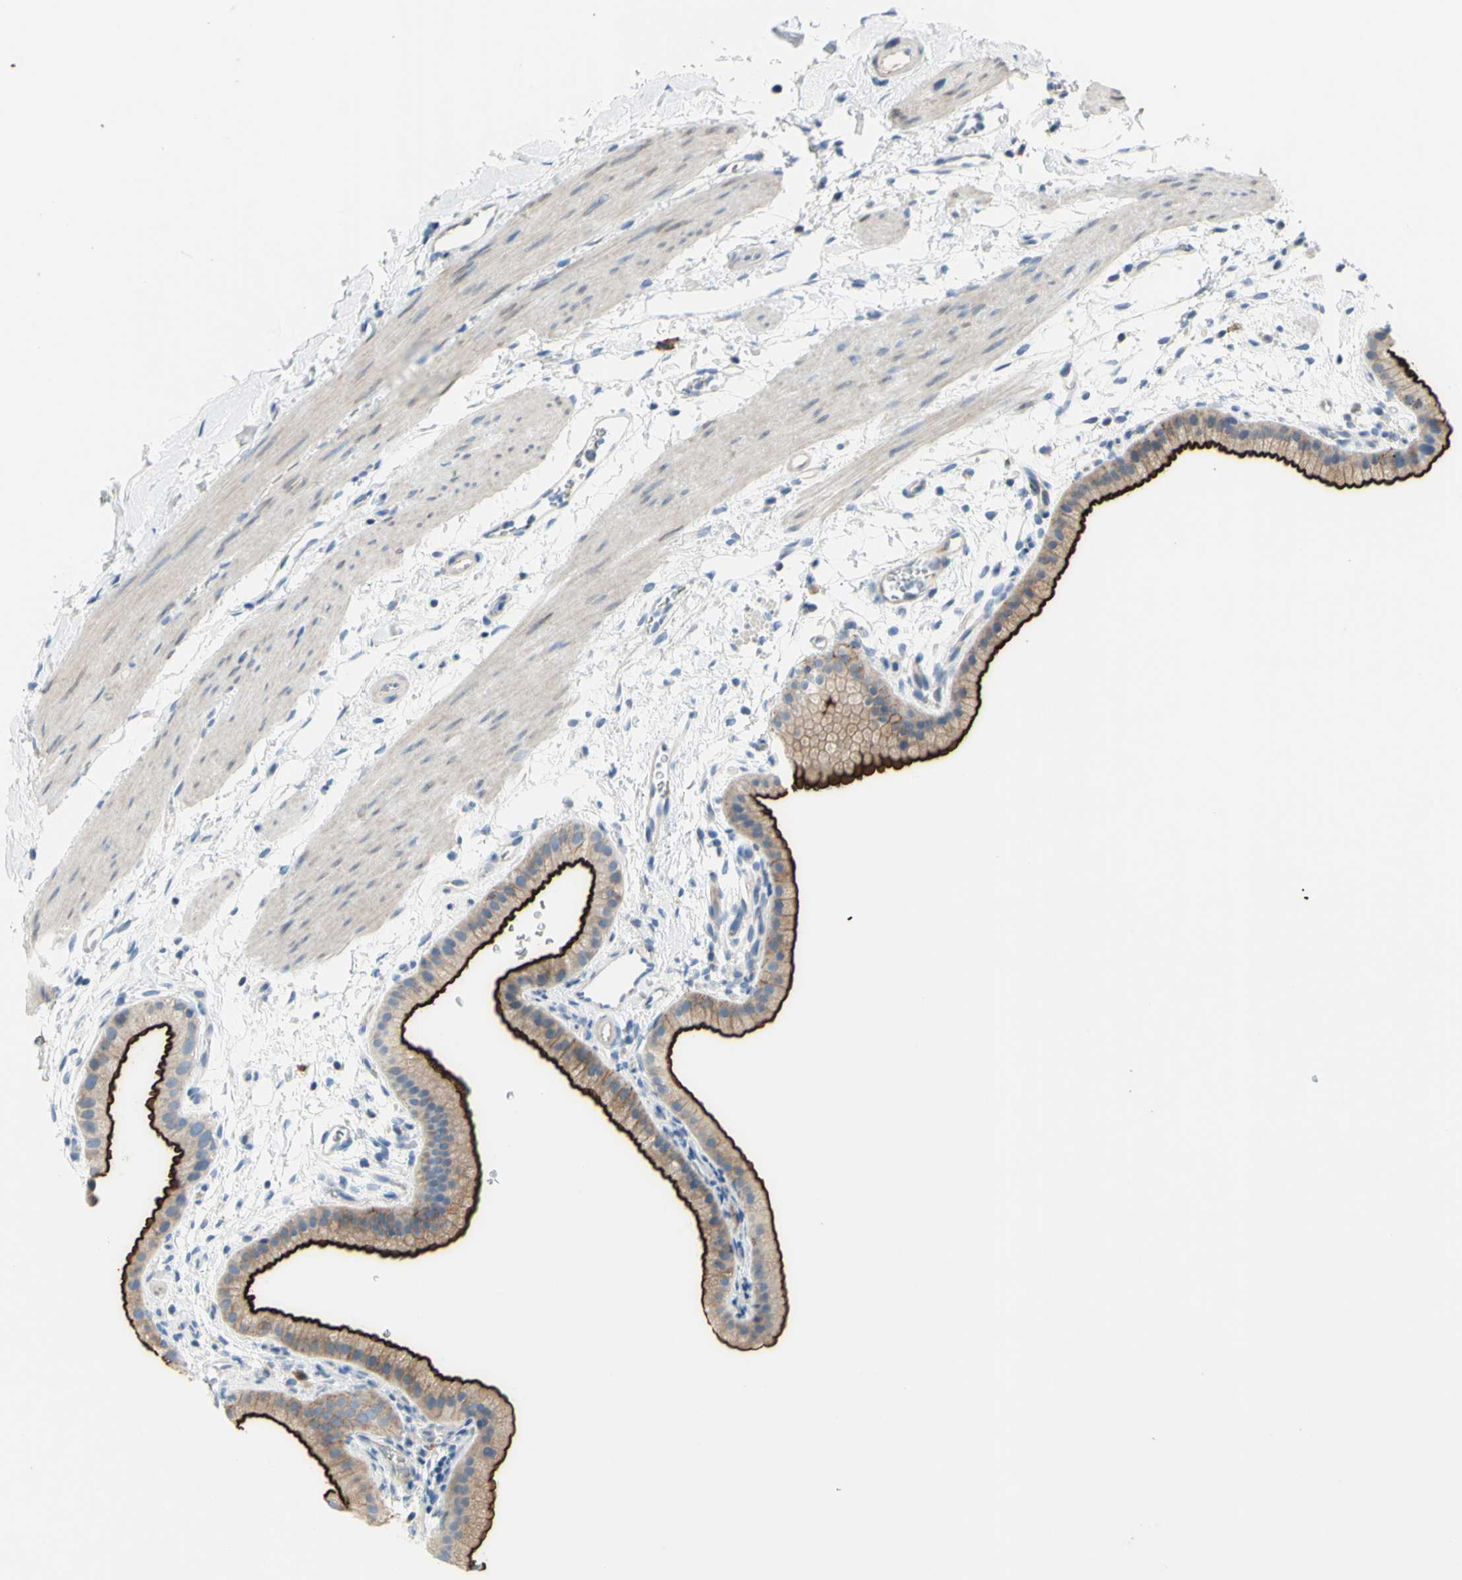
{"staining": {"intensity": "strong", "quantity": ">75%", "location": "cytoplasmic/membranous"}, "tissue": "gallbladder", "cell_type": "Glandular cells", "image_type": "normal", "snomed": [{"axis": "morphology", "description": "Normal tissue, NOS"}, {"axis": "topography", "description": "Gallbladder"}], "caption": "This is a histology image of immunohistochemistry (IHC) staining of normal gallbladder, which shows strong positivity in the cytoplasmic/membranous of glandular cells.", "gene": "MUC1", "patient": {"sex": "female", "age": 64}}